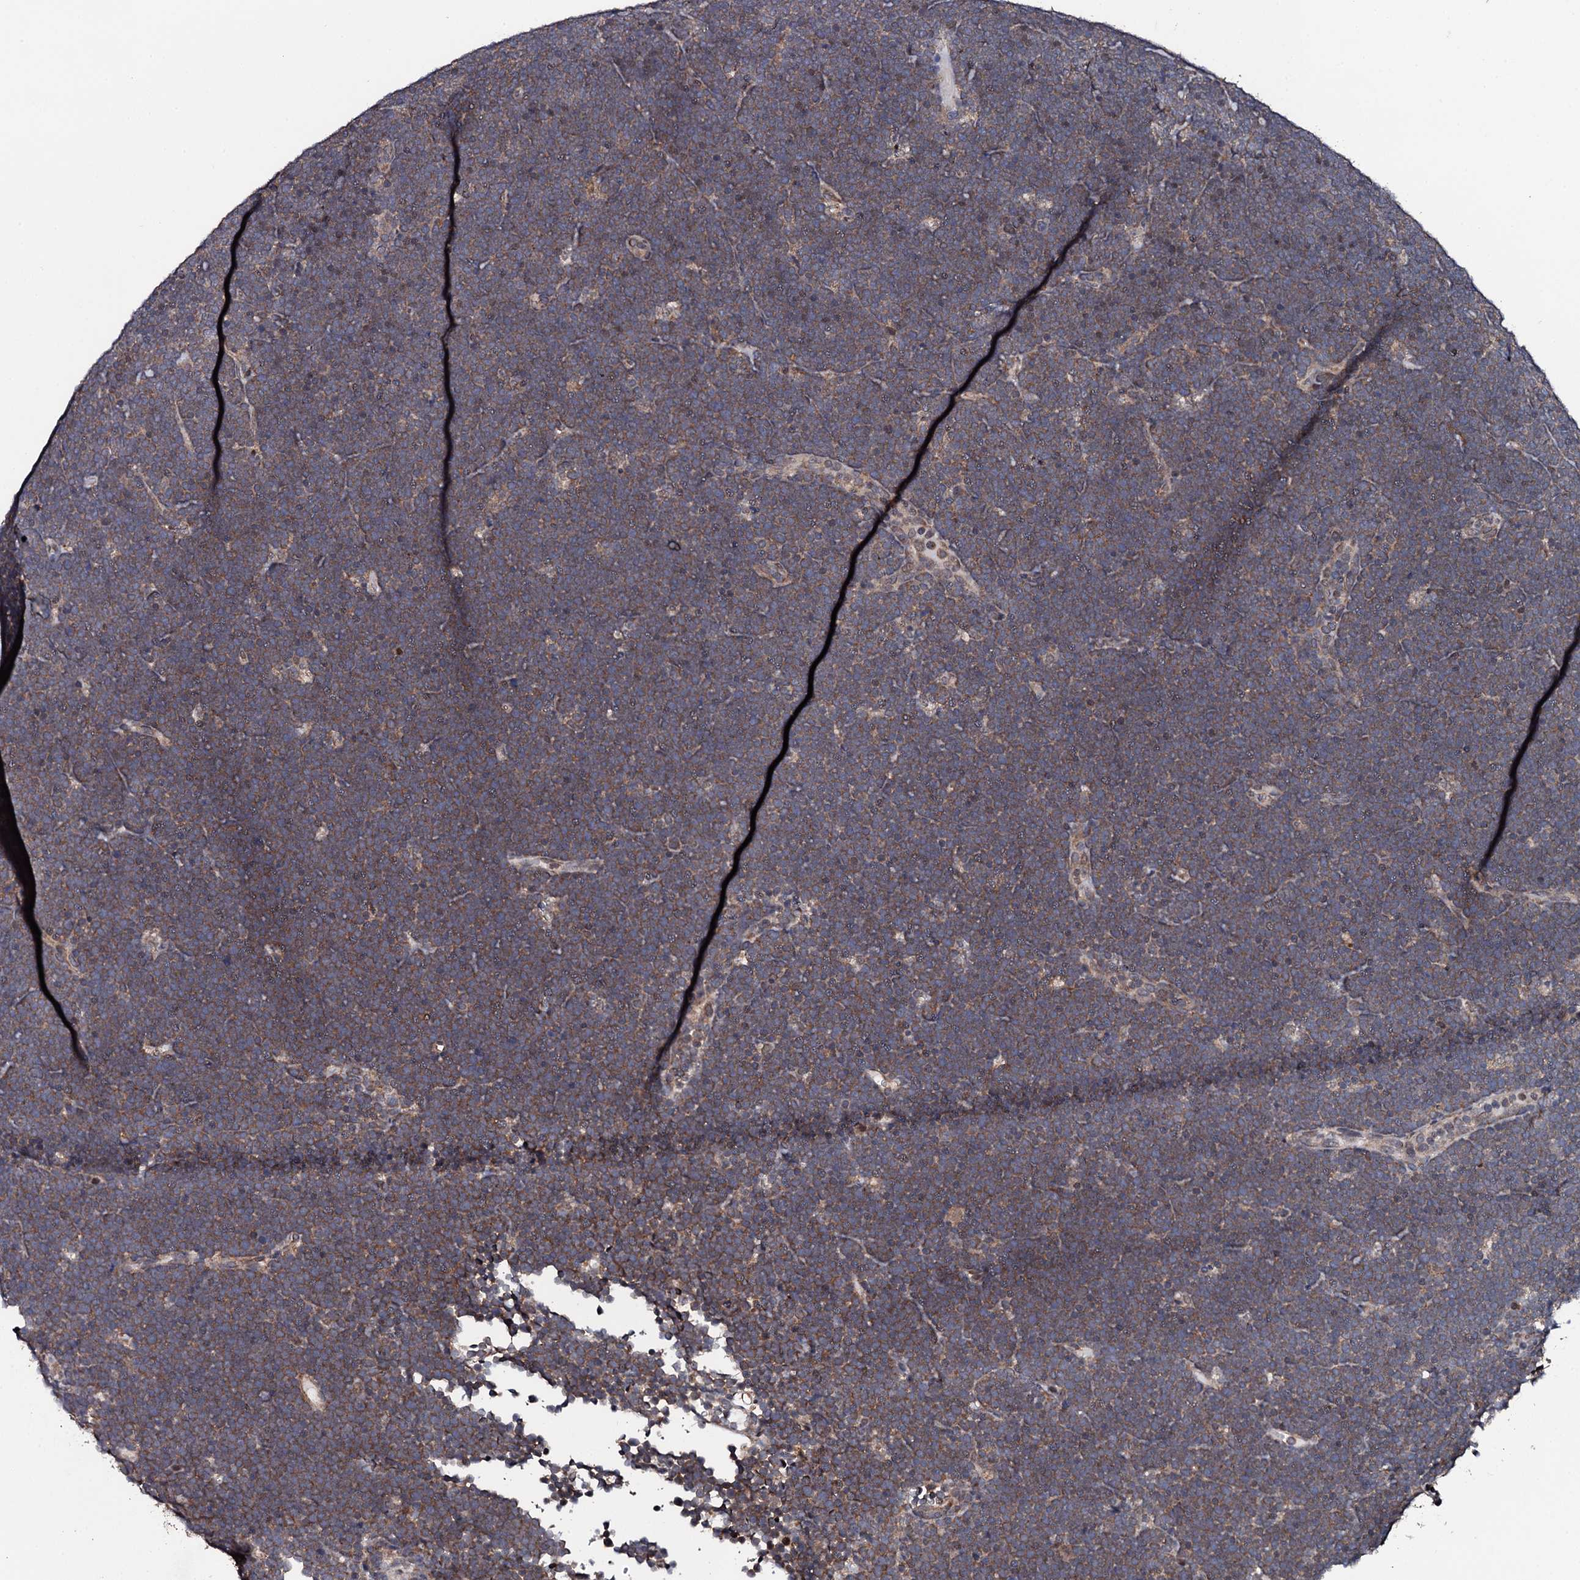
{"staining": {"intensity": "moderate", "quantity": ">75%", "location": "cytoplasmic/membranous"}, "tissue": "lymphoma", "cell_type": "Tumor cells", "image_type": "cancer", "snomed": [{"axis": "morphology", "description": "Malignant lymphoma, non-Hodgkin's type, High grade"}, {"axis": "topography", "description": "Lymph node"}], "caption": "There is medium levels of moderate cytoplasmic/membranous expression in tumor cells of lymphoma, as demonstrated by immunohistochemical staining (brown color).", "gene": "EDC3", "patient": {"sex": "male", "age": 13}}